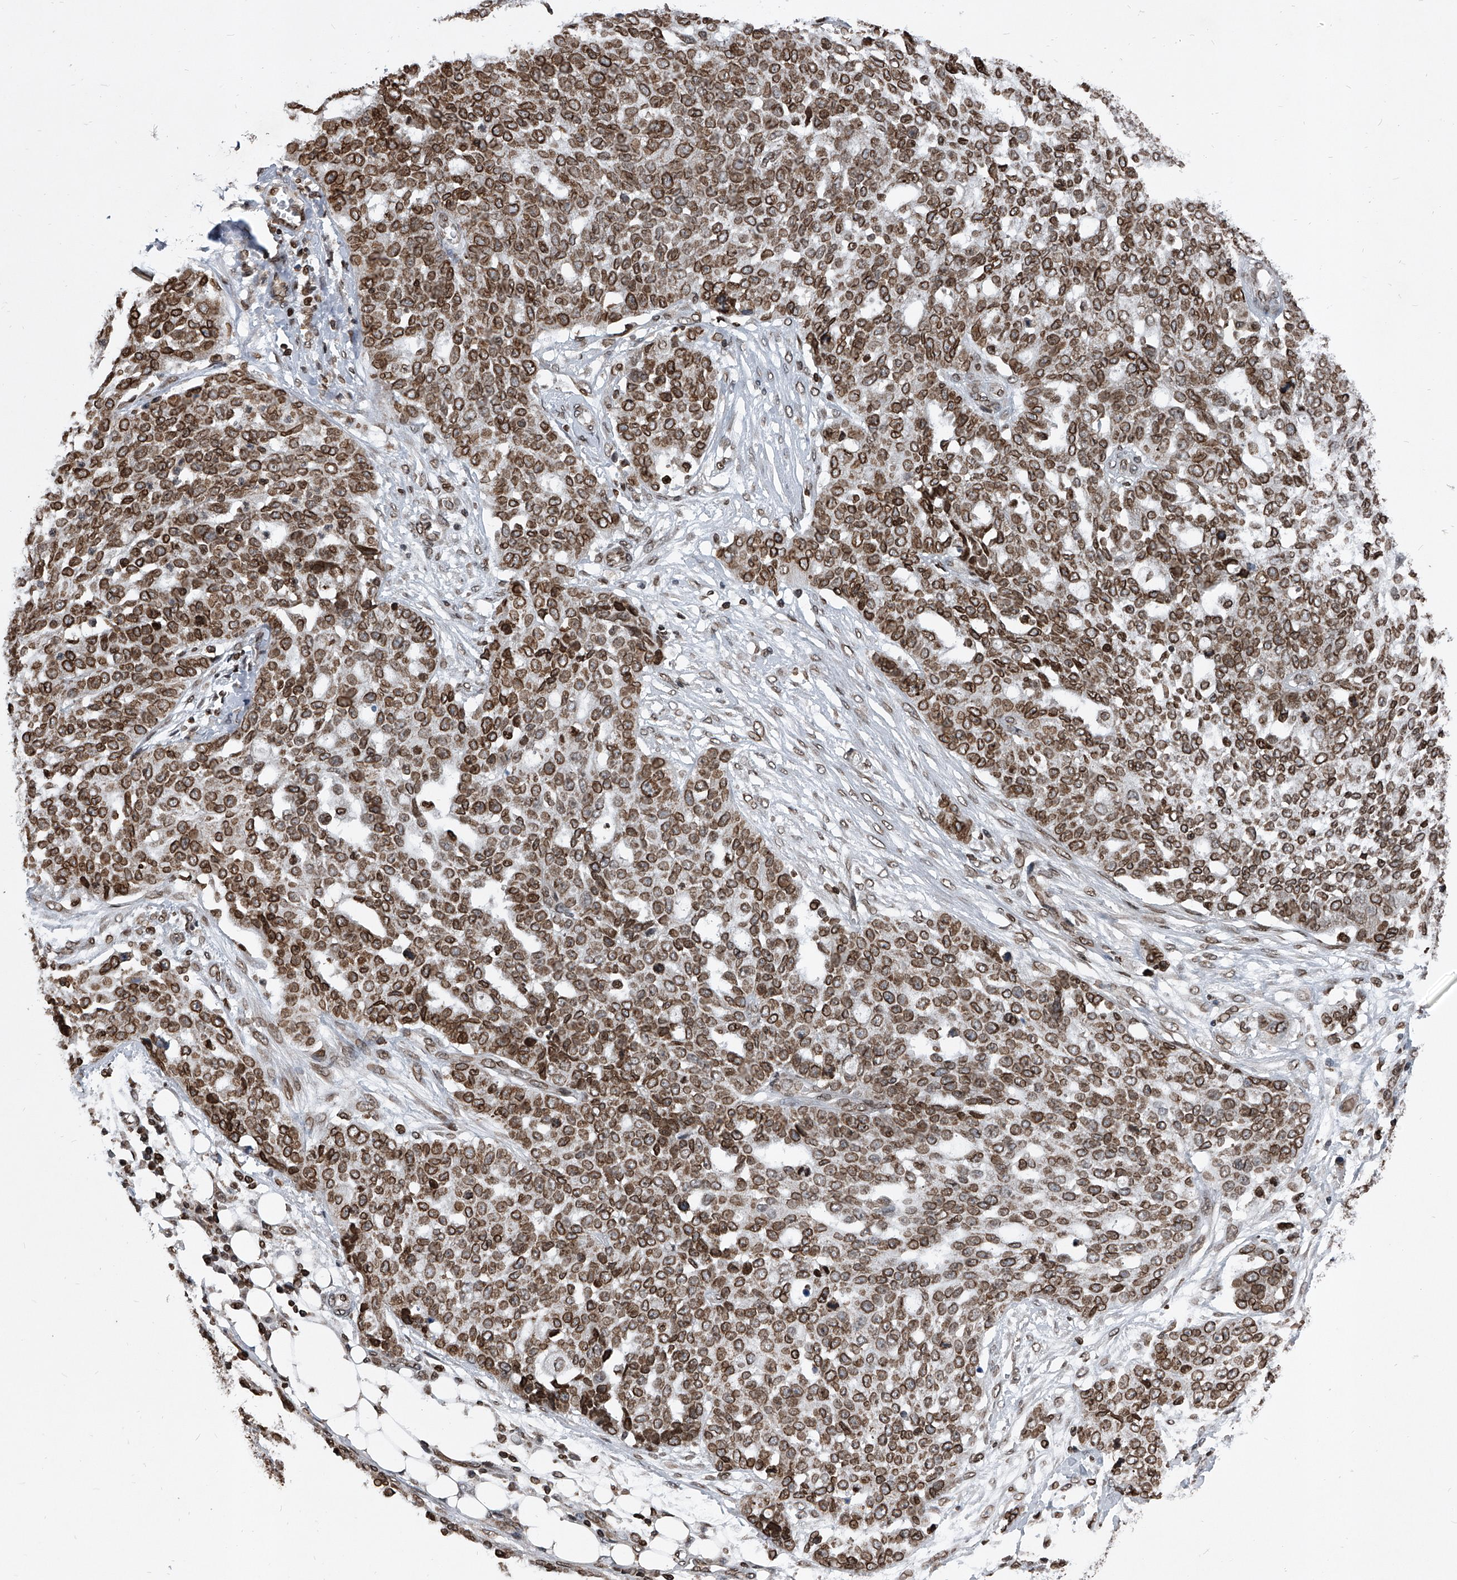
{"staining": {"intensity": "moderate", "quantity": ">75%", "location": "cytoplasmic/membranous,nuclear"}, "tissue": "ovarian cancer", "cell_type": "Tumor cells", "image_type": "cancer", "snomed": [{"axis": "morphology", "description": "Cystadenocarcinoma, serous, NOS"}, {"axis": "topography", "description": "Soft tissue"}, {"axis": "topography", "description": "Ovary"}], "caption": "Moderate cytoplasmic/membranous and nuclear staining is seen in about >75% of tumor cells in ovarian cancer (serous cystadenocarcinoma).", "gene": "PHF20", "patient": {"sex": "female", "age": 57}}